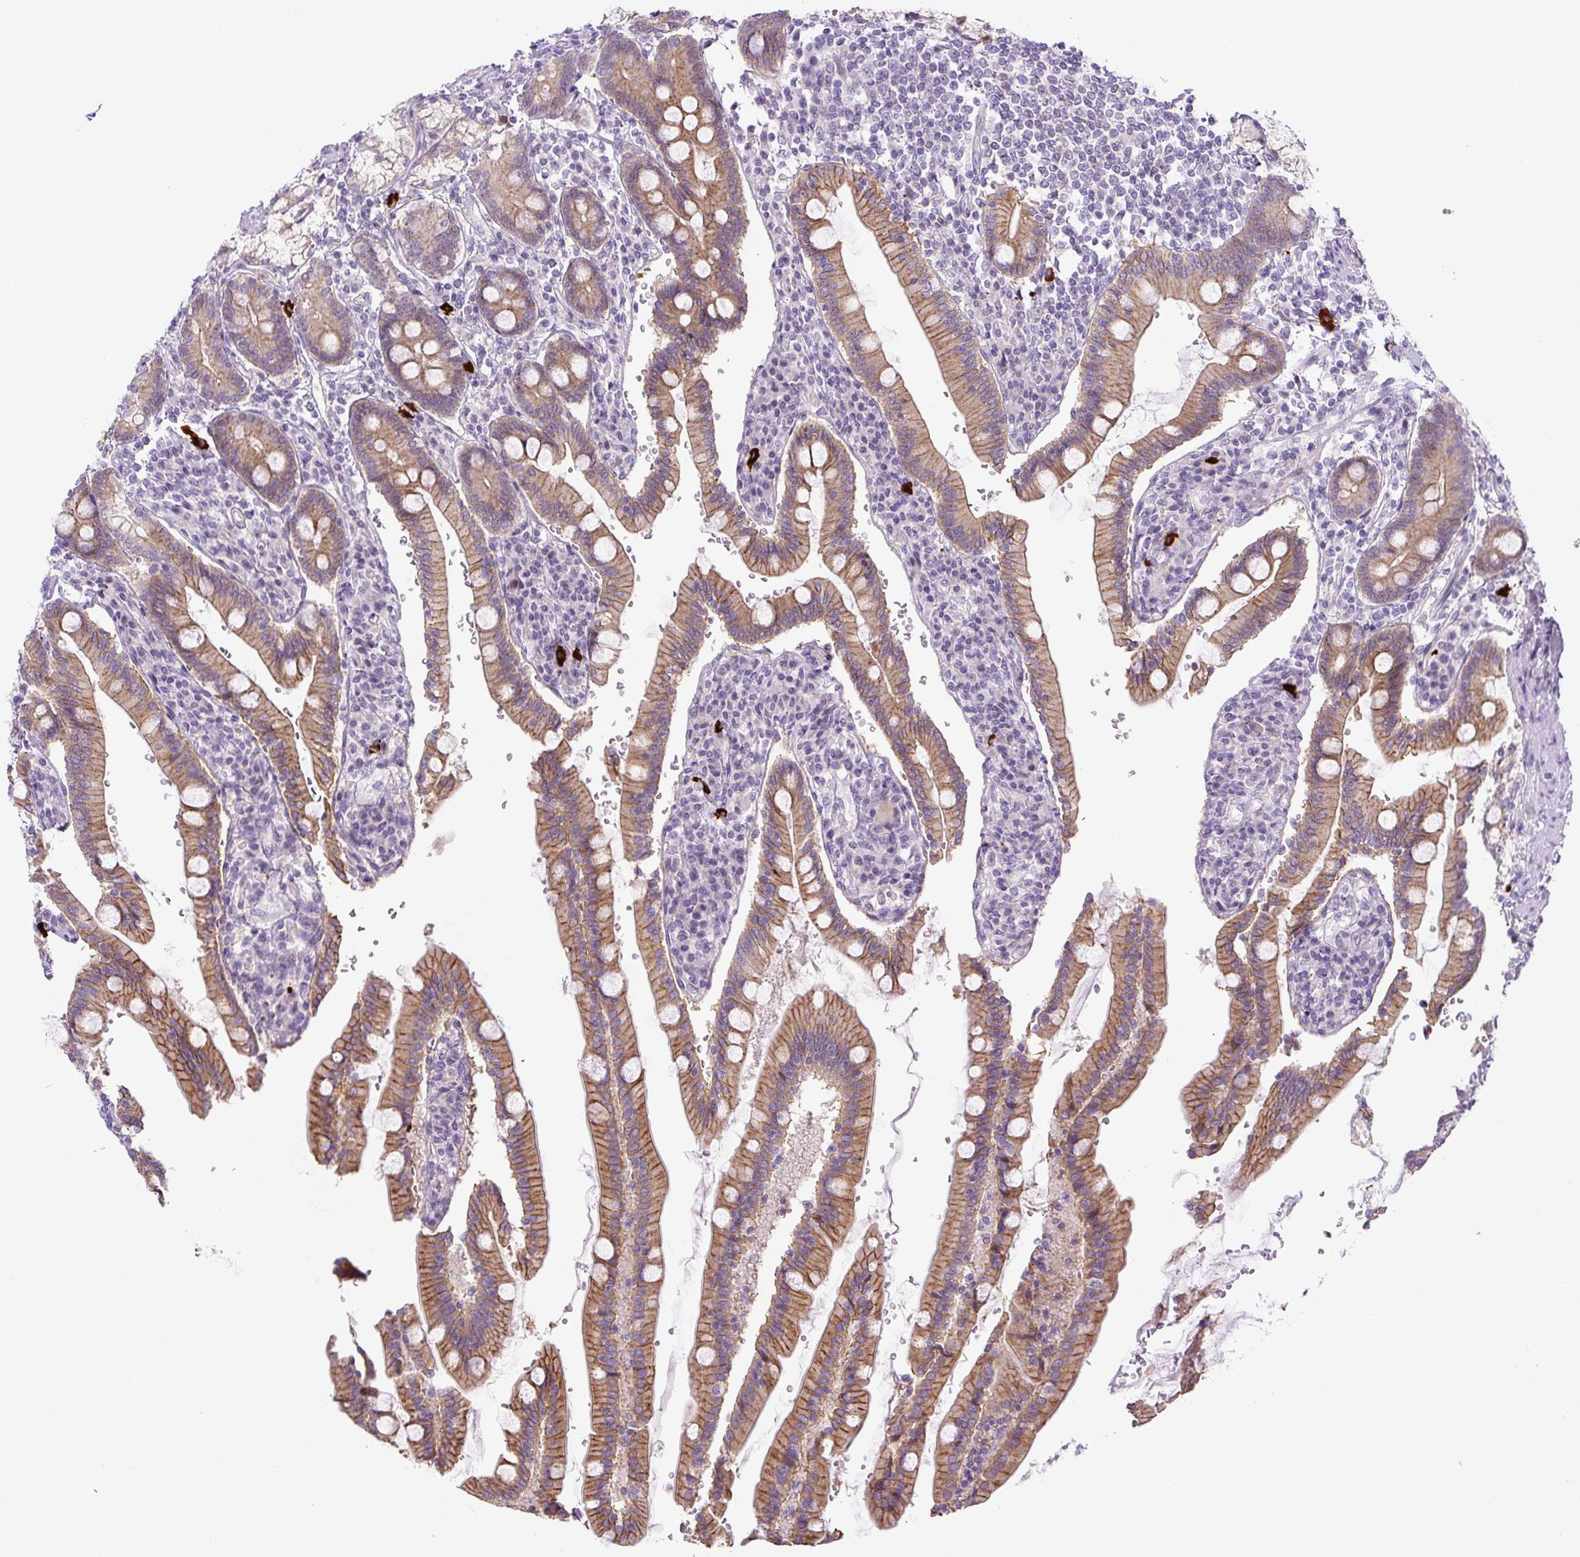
{"staining": {"intensity": "moderate", "quantity": ">75%", "location": "cytoplasmic/membranous,nuclear"}, "tissue": "duodenum", "cell_type": "Glandular cells", "image_type": "normal", "snomed": [{"axis": "morphology", "description": "Normal tissue, NOS"}, {"axis": "topography", "description": "Duodenum"}], "caption": "Moderate cytoplasmic/membranous,nuclear protein positivity is appreciated in about >75% of glandular cells in duodenum. (brown staining indicates protein expression, while blue staining denotes nuclei).", "gene": "ADAMTS19", "patient": {"sex": "female", "age": 67}}